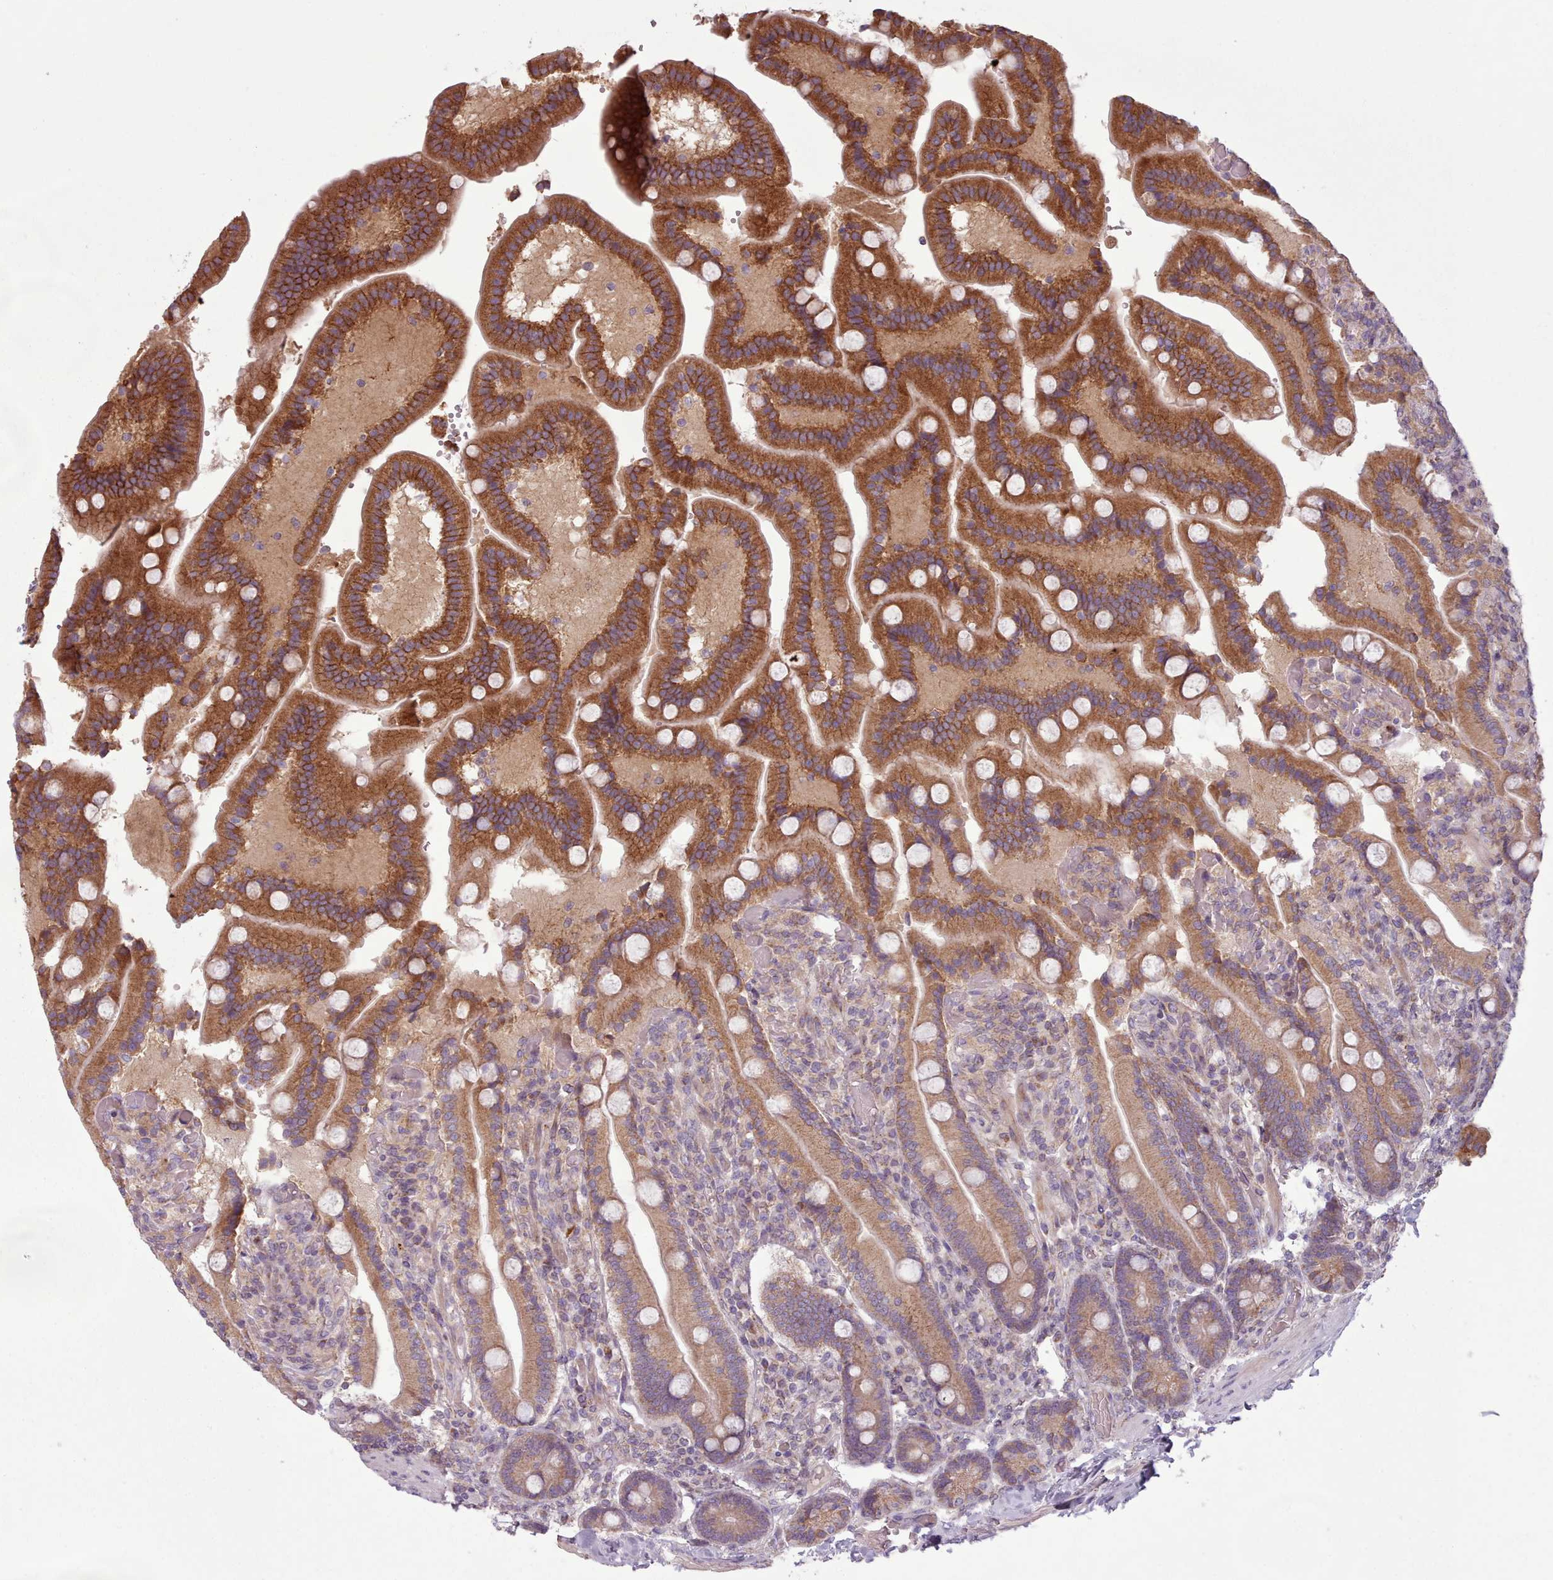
{"staining": {"intensity": "strong", "quantity": ">75%", "location": "cytoplasmic/membranous"}, "tissue": "duodenum", "cell_type": "Glandular cells", "image_type": "normal", "snomed": [{"axis": "morphology", "description": "Normal tissue, NOS"}, {"axis": "topography", "description": "Duodenum"}], "caption": "Immunohistochemical staining of unremarkable human duodenum shows high levels of strong cytoplasmic/membranous positivity in about >75% of glandular cells.", "gene": "NT5DC2", "patient": {"sex": "female", "age": 62}}